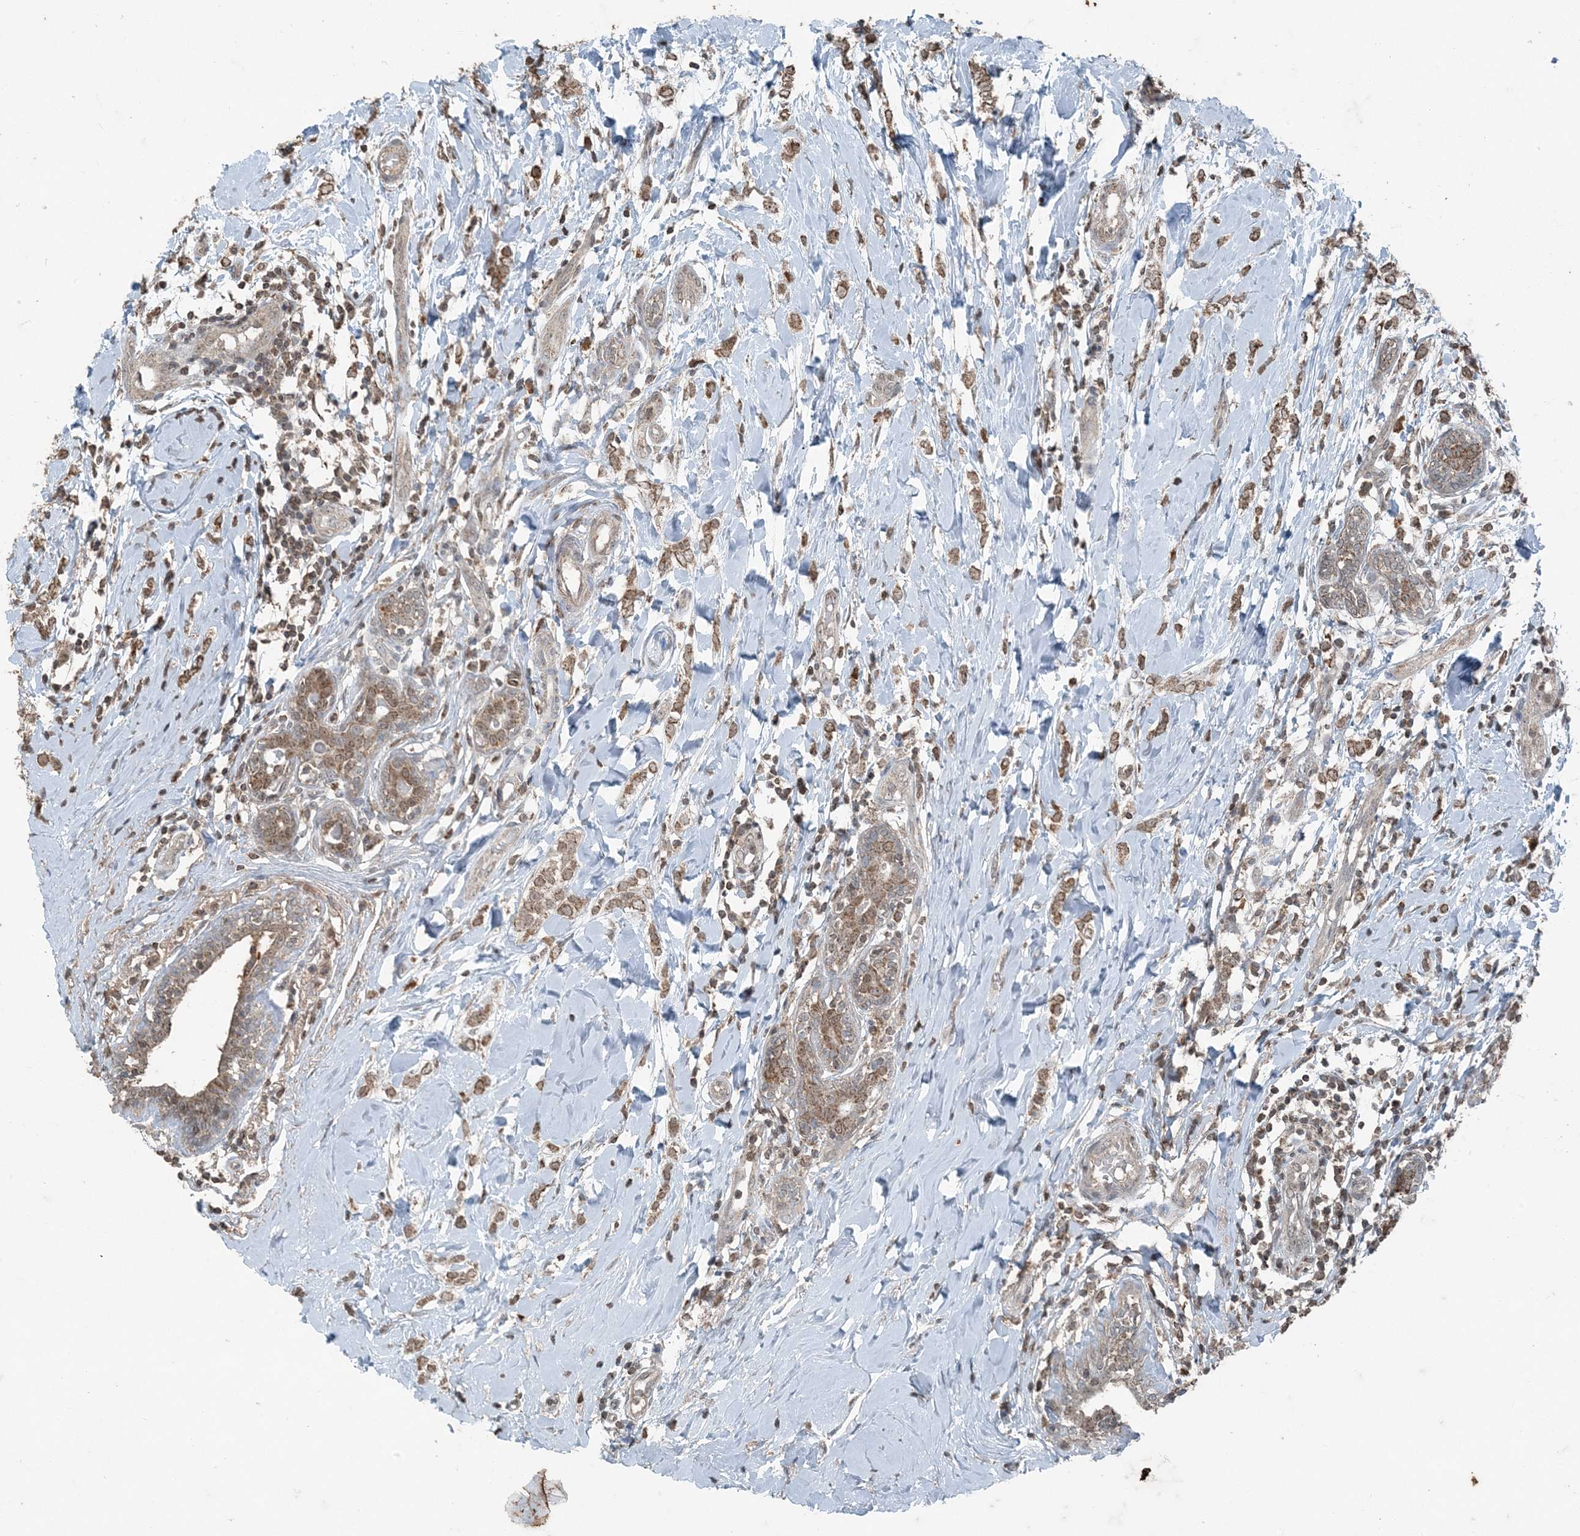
{"staining": {"intensity": "moderate", "quantity": ">75%", "location": "cytoplasmic/membranous"}, "tissue": "breast cancer", "cell_type": "Tumor cells", "image_type": "cancer", "snomed": [{"axis": "morphology", "description": "Normal tissue, NOS"}, {"axis": "morphology", "description": "Lobular carcinoma"}, {"axis": "topography", "description": "Breast"}], "caption": "Immunohistochemistry (IHC) (DAB) staining of breast cancer exhibits moderate cytoplasmic/membranous protein staining in approximately >75% of tumor cells.", "gene": "GNL1", "patient": {"sex": "female", "age": 47}}